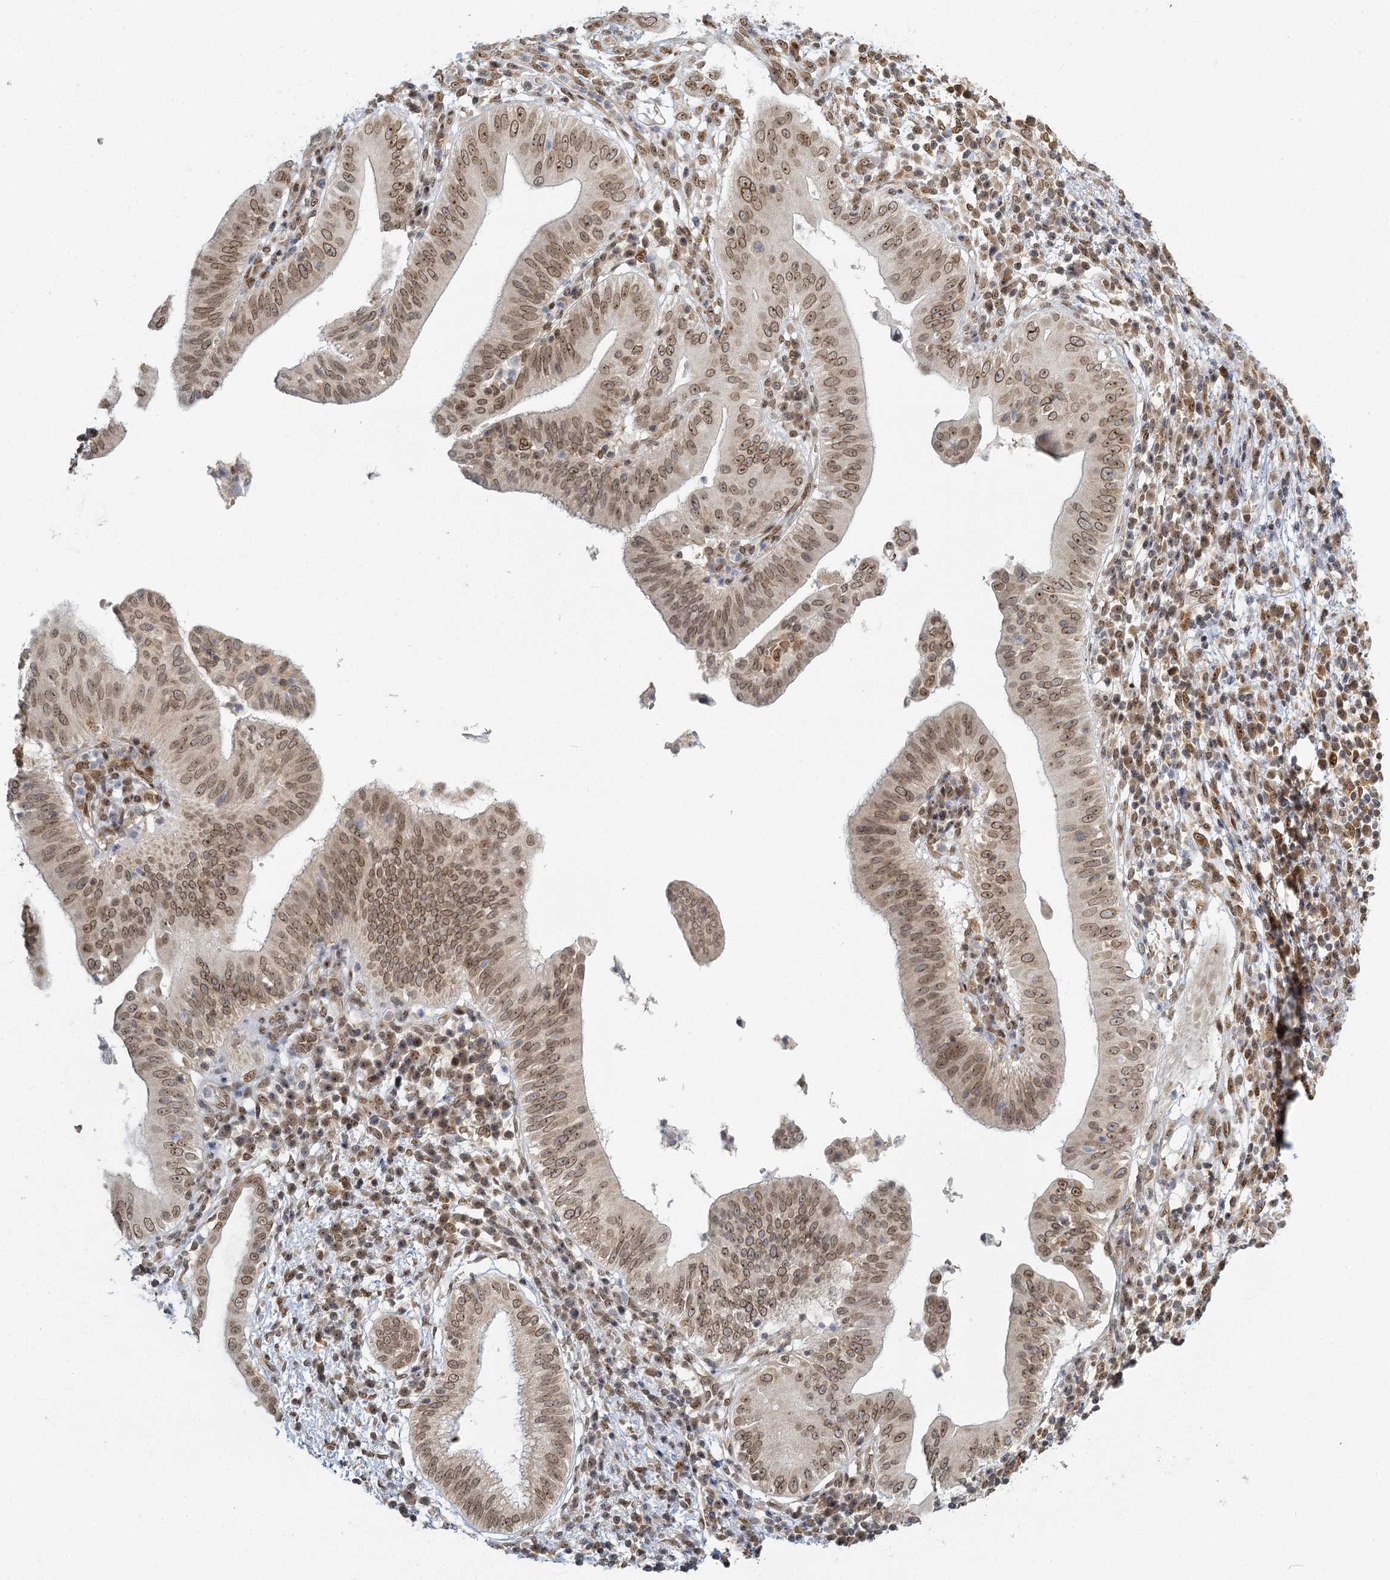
{"staining": {"intensity": "moderate", "quantity": ">75%", "location": "cytoplasmic/membranous,nuclear"}, "tissue": "pancreatic cancer", "cell_type": "Tumor cells", "image_type": "cancer", "snomed": [{"axis": "morphology", "description": "Adenocarcinoma, NOS"}, {"axis": "topography", "description": "Pancreas"}], "caption": "Immunohistochemistry (IHC) image of pancreatic adenocarcinoma stained for a protein (brown), which shows medium levels of moderate cytoplasmic/membranous and nuclear positivity in approximately >75% of tumor cells.", "gene": "TREX1", "patient": {"sex": "male", "age": 68}}